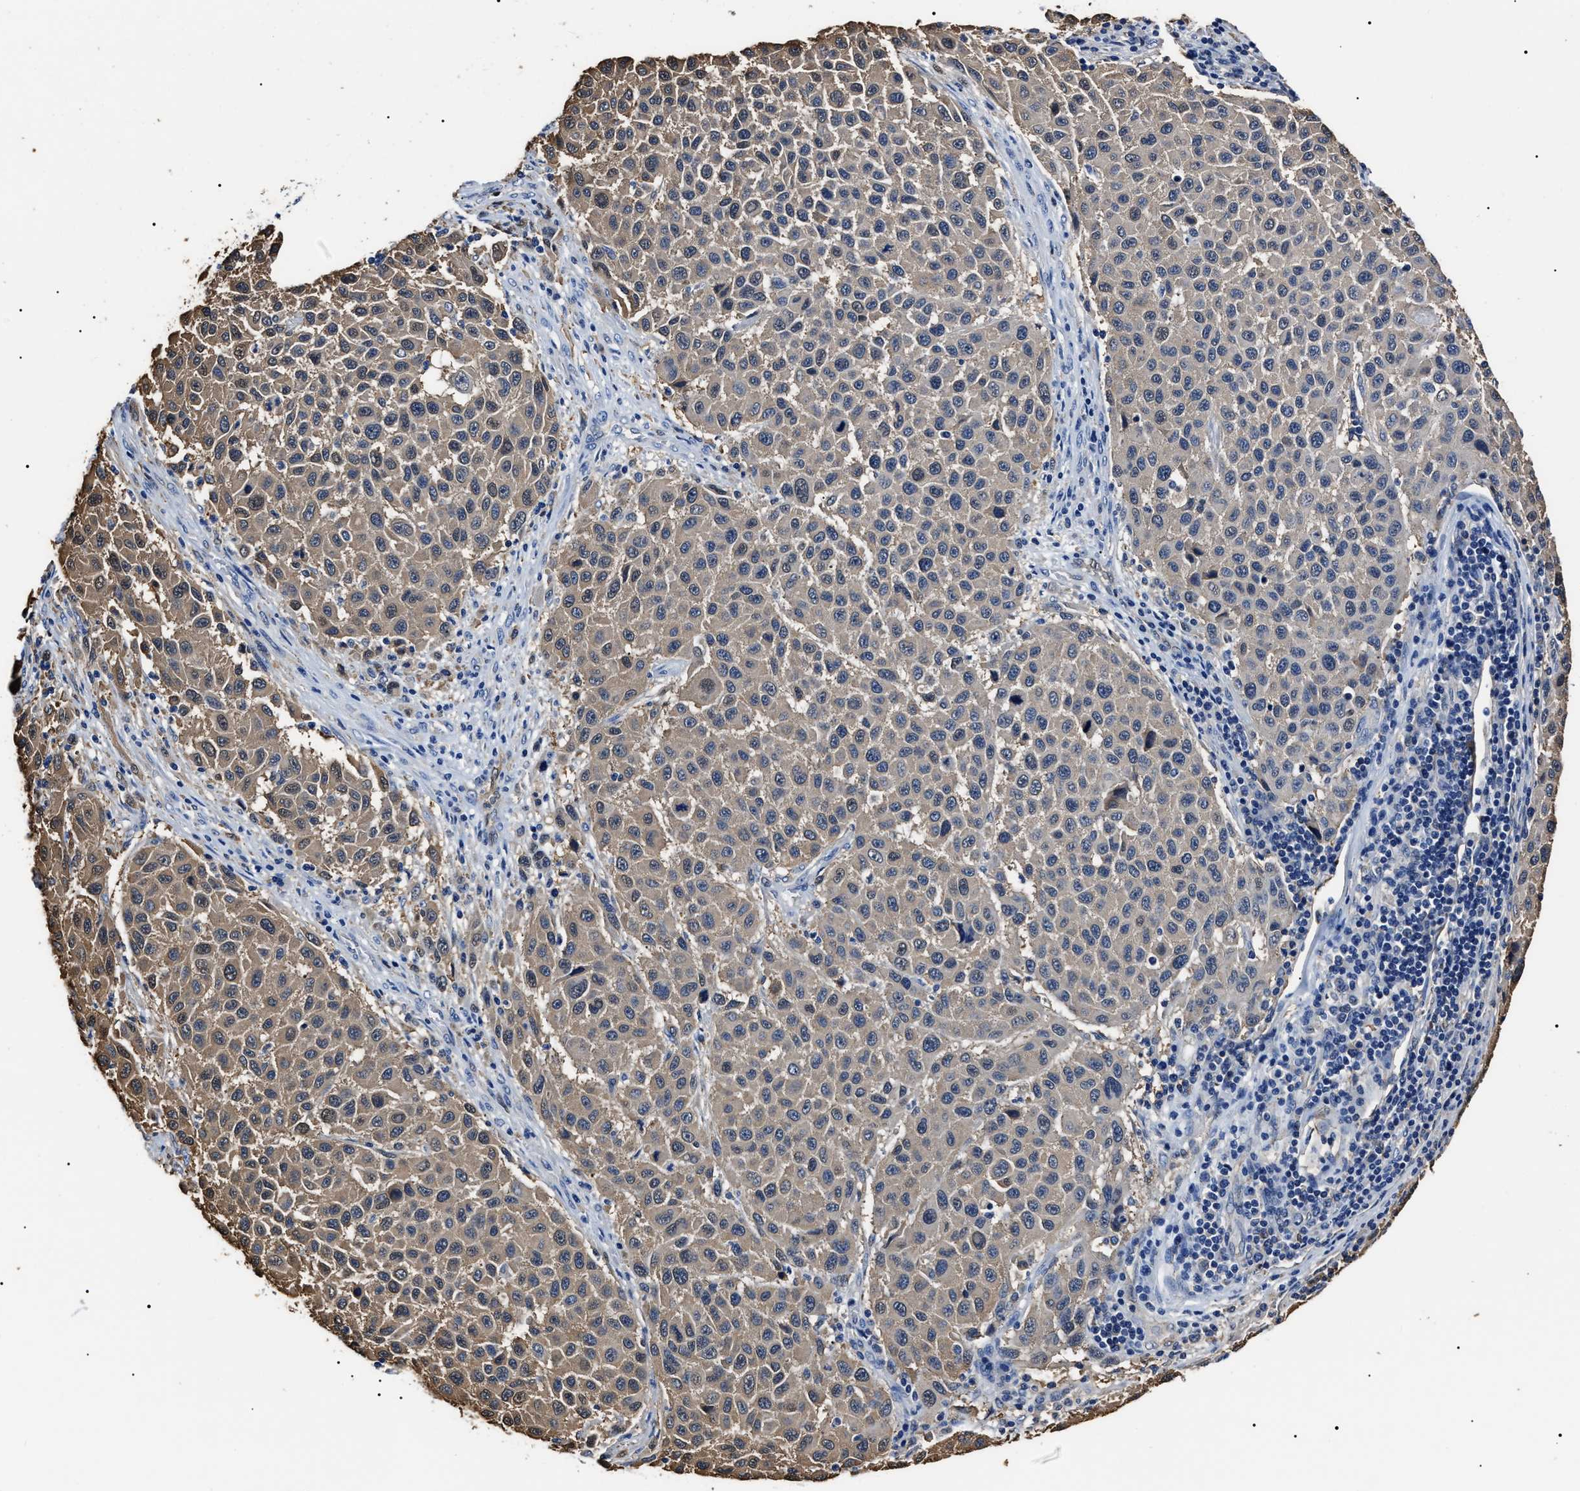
{"staining": {"intensity": "moderate", "quantity": ">75%", "location": "cytoplasmic/membranous"}, "tissue": "melanoma", "cell_type": "Tumor cells", "image_type": "cancer", "snomed": [{"axis": "morphology", "description": "Malignant melanoma, Metastatic site"}, {"axis": "topography", "description": "Lymph node"}], "caption": "The photomicrograph displays staining of malignant melanoma (metastatic site), revealing moderate cytoplasmic/membranous protein staining (brown color) within tumor cells. The staining was performed using DAB (3,3'-diaminobenzidine) to visualize the protein expression in brown, while the nuclei were stained in blue with hematoxylin (Magnification: 20x).", "gene": "ALDH1A1", "patient": {"sex": "male", "age": 61}}